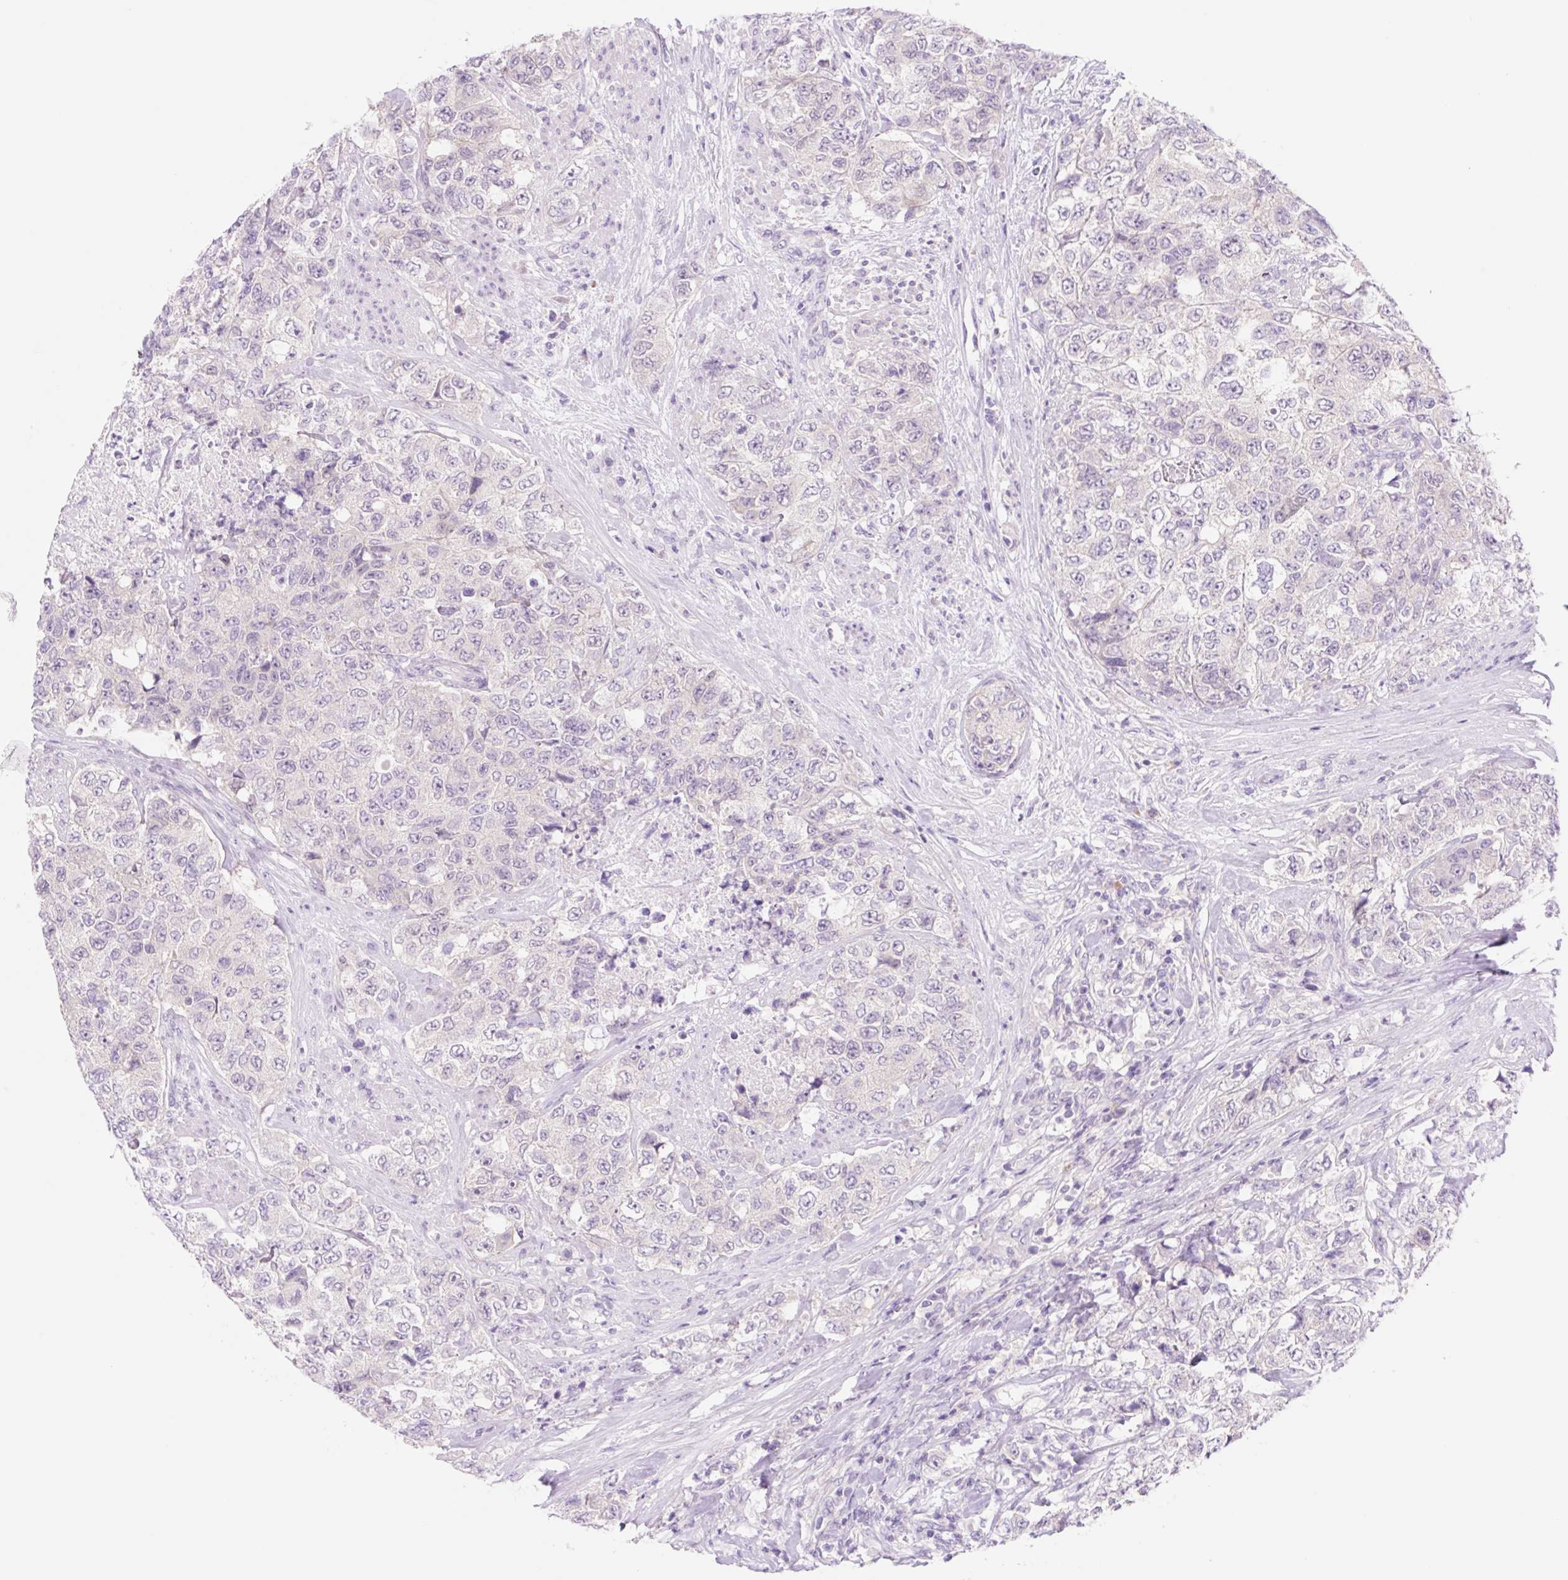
{"staining": {"intensity": "negative", "quantity": "none", "location": "none"}, "tissue": "urothelial cancer", "cell_type": "Tumor cells", "image_type": "cancer", "snomed": [{"axis": "morphology", "description": "Urothelial carcinoma, High grade"}, {"axis": "topography", "description": "Urinary bladder"}], "caption": "This is an IHC histopathology image of urothelial cancer. There is no expression in tumor cells.", "gene": "CELF6", "patient": {"sex": "female", "age": 78}}